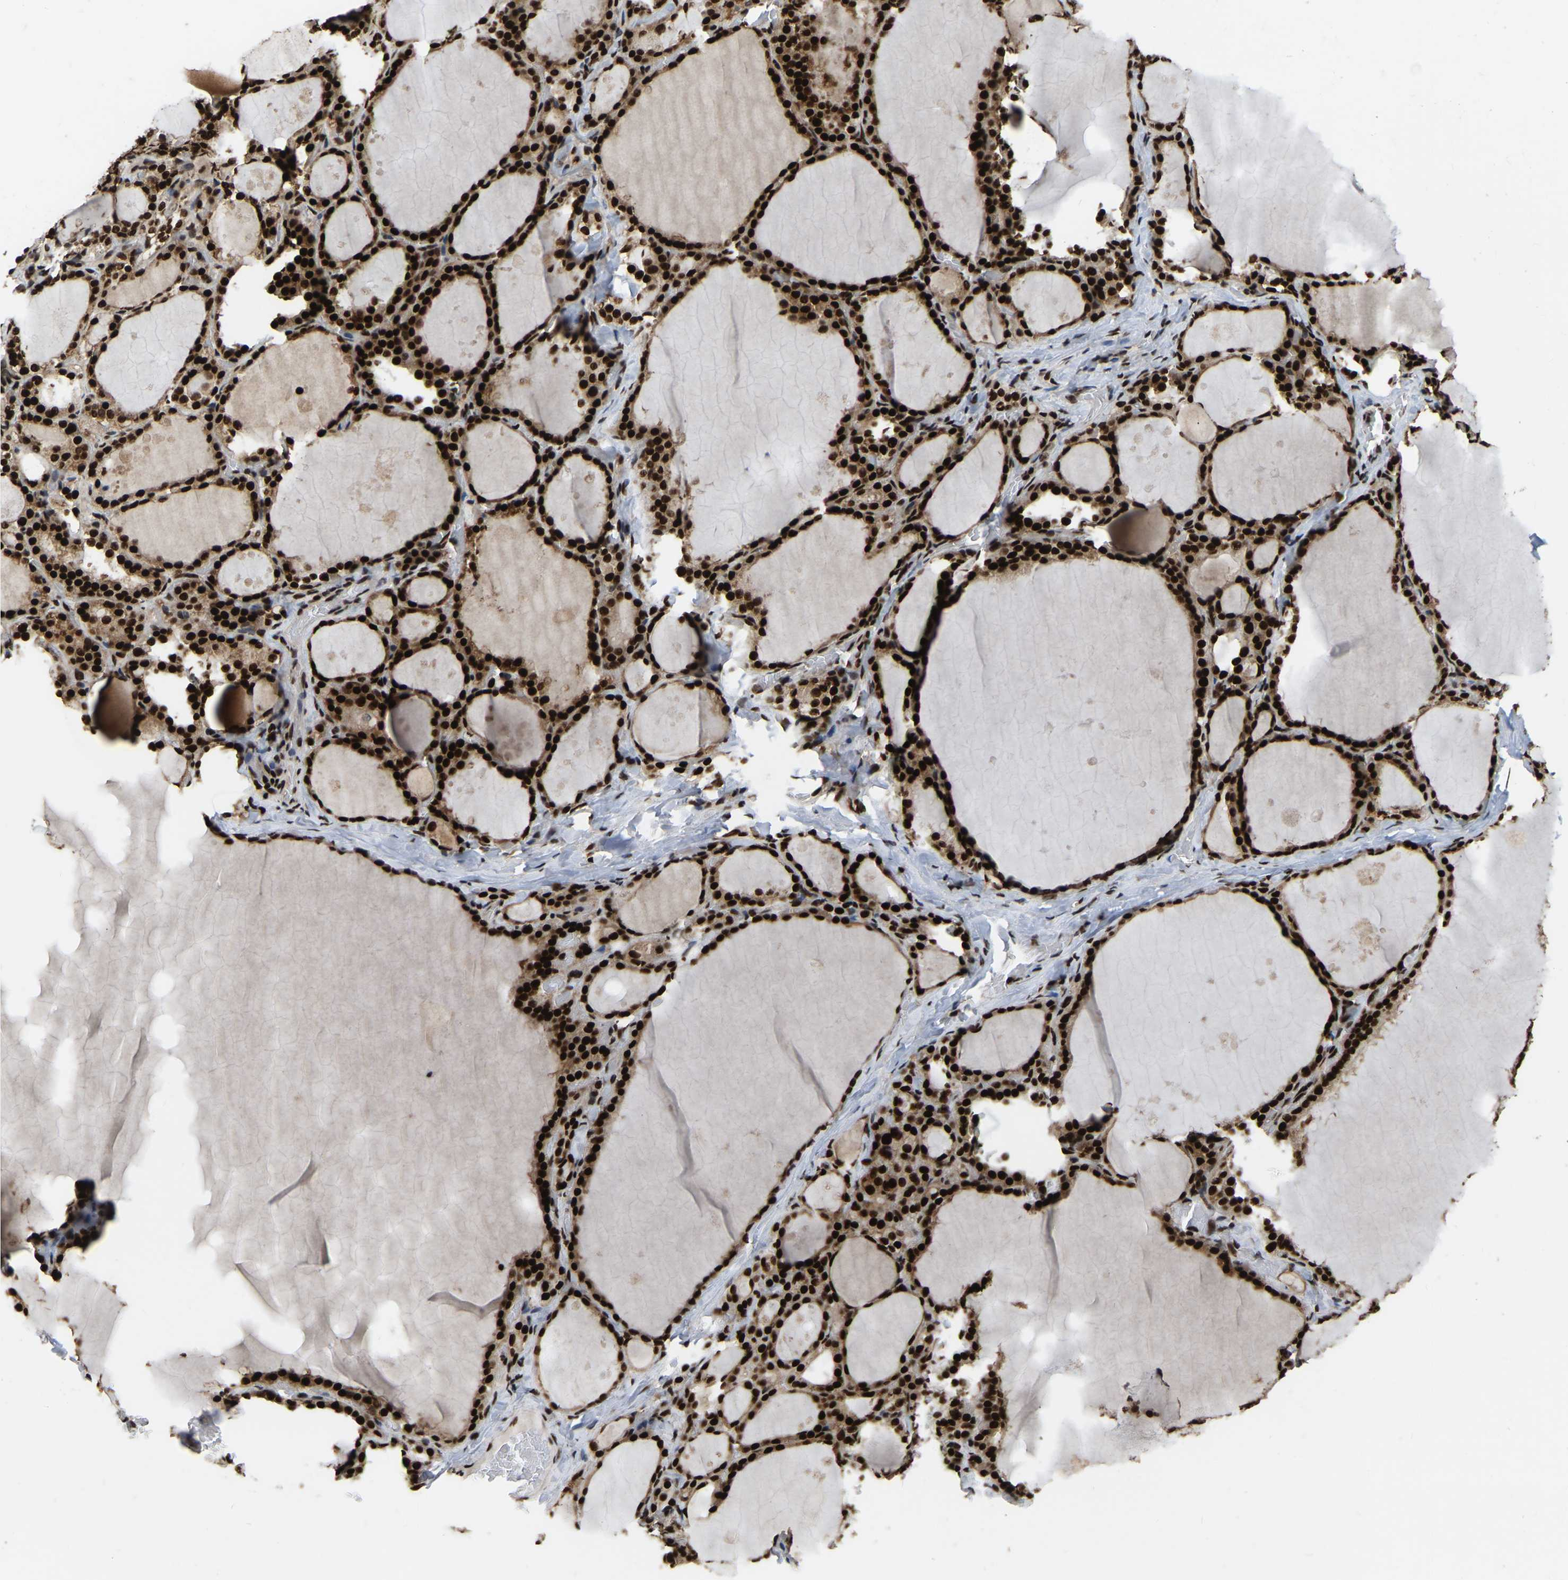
{"staining": {"intensity": "strong", "quantity": ">75%", "location": "cytoplasmic/membranous,nuclear"}, "tissue": "thyroid gland", "cell_type": "Glandular cells", "image_type": "normal", "snomed": [{"axis": "morphology", "description": "Normal tissue, NOS"}, {"axis": "topography", "description": "Thyroid gland"}], "caption": "A histopathology image of human thyroid gland stained for a protein displays strong cytoplasmic/membranous,nuclear brown staining in glandular cells. The staining is performed using DAB (3,3'-diaminobenzidine) brown chromogen to label protein expression. The nuclei are counter-stained blue using hematoxylin.", "gene": "TBL1XR1", "patient": {"sex": "male", "age": 56}}